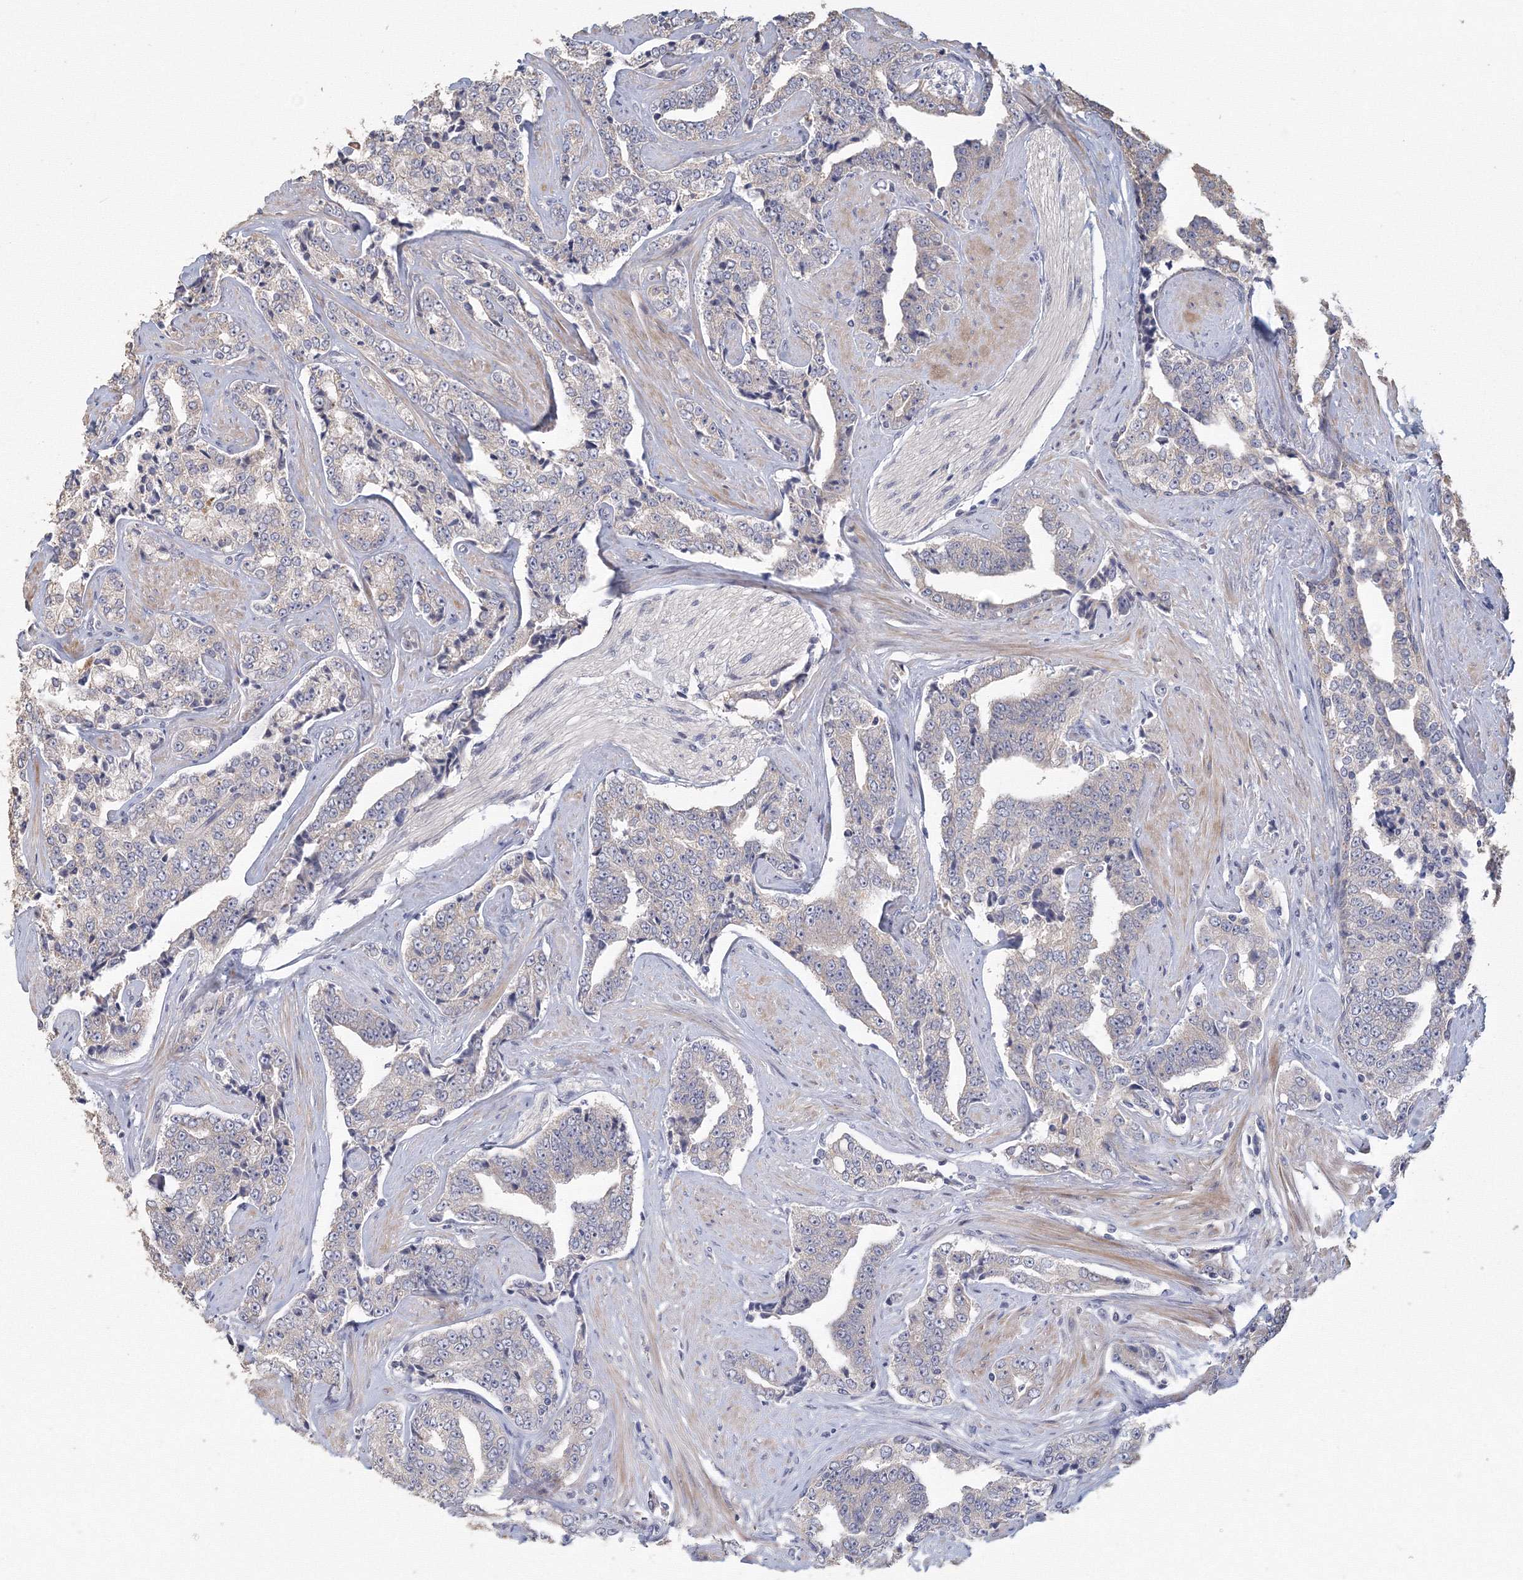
{"staining": {"intensity": "weak", "quantity": "25%-75%", "location": "cytoplasmic/membranous"}, "tissue": "prostate cancer", "cell_type": "Tumor cells", "image_type": "cancer", "snomed": [{"axis": "morphology", "description": "Adenocarcinoma, High grade"}, {"axis": "topography", "description": "Prostate"}], "caption": "Immunohistochemistry (IHC) staining of prostate cancer, which reveals low levels of weak cytoplasmic/membranous positivity in about 25%-75% of tumor cells indicating weak cytoplasmic/membranous protein staining. The staining was performed using DAB (brown) for protein detection and nuclei were counterstained in hematoxylin (blue).", "gene": "TACC2", "patient": {"sex": "male", "age": 71}}